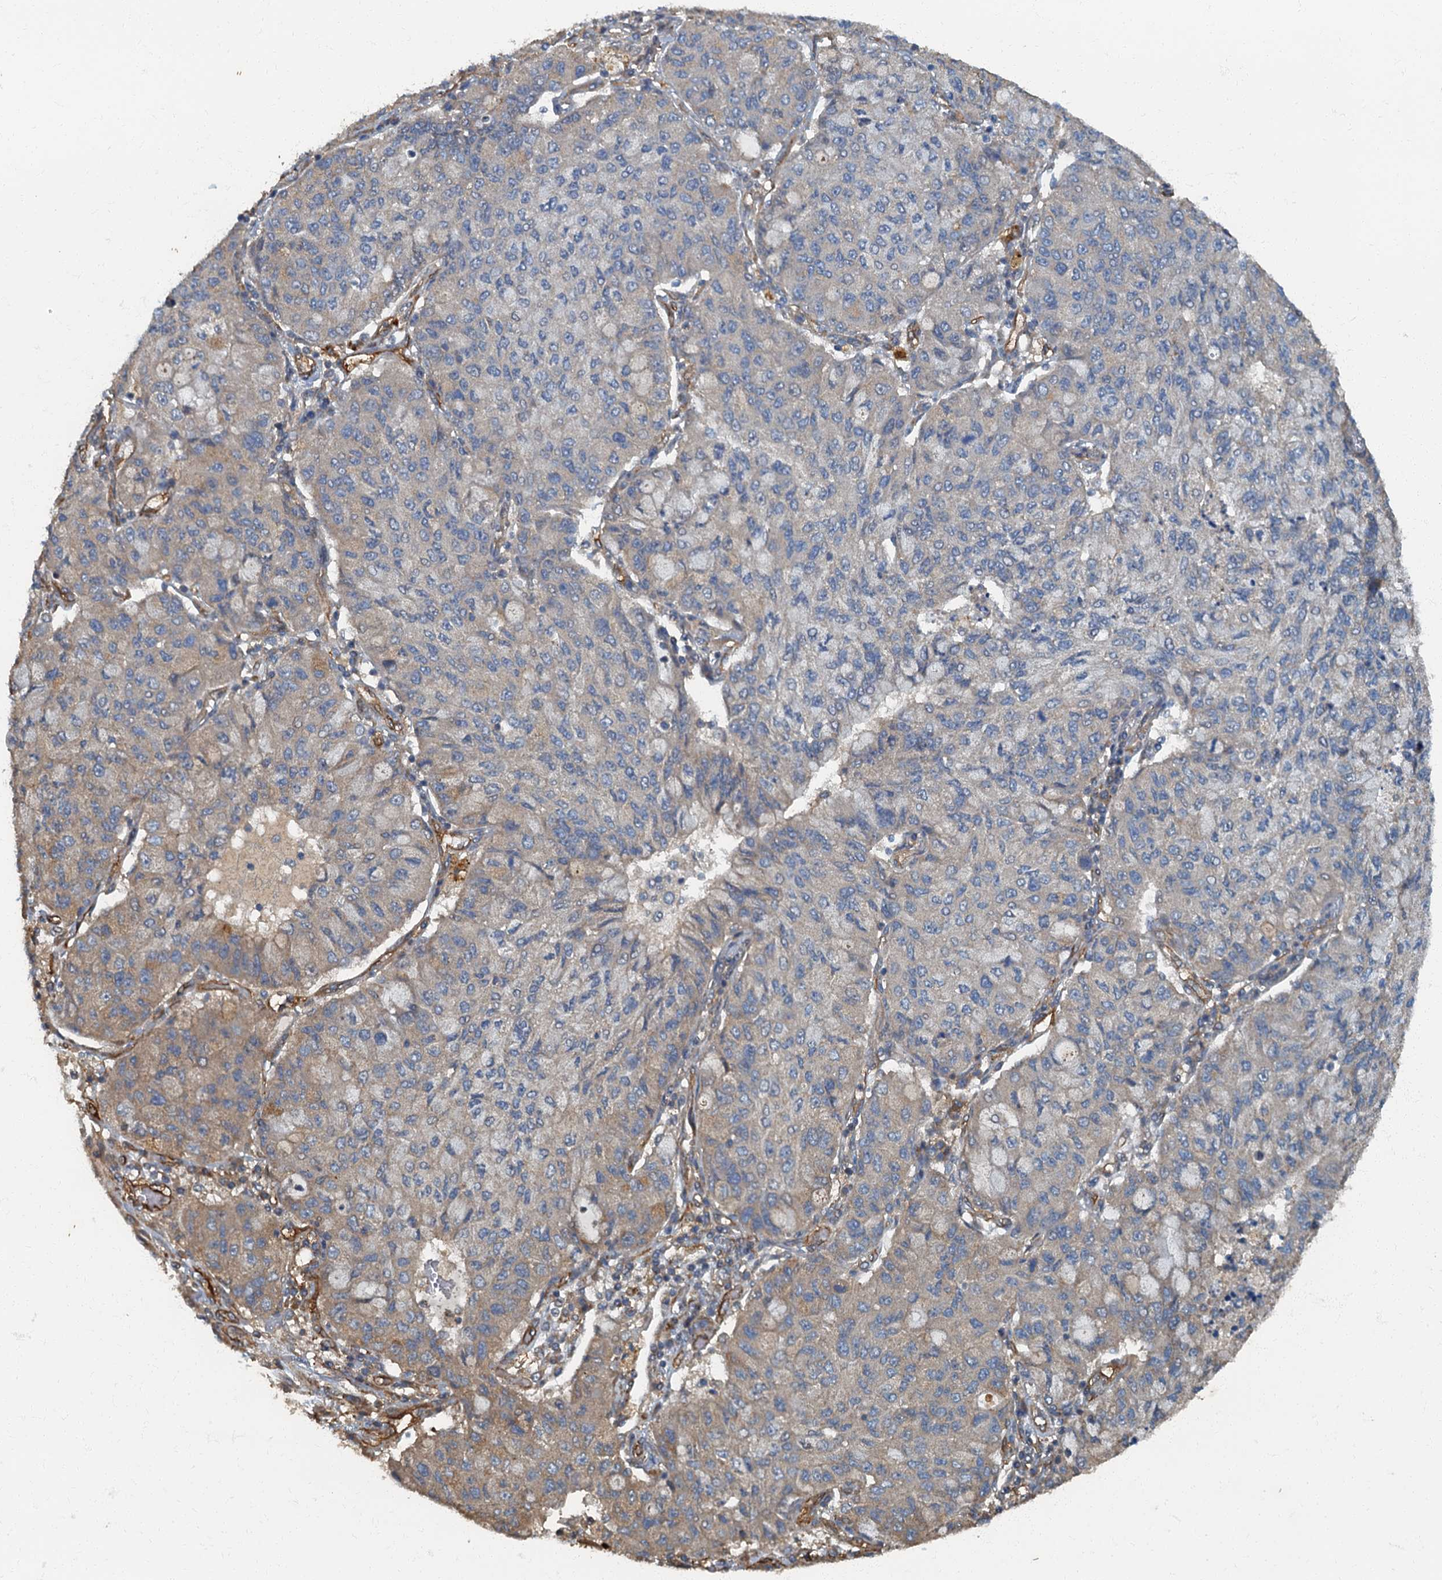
{"staining": {"intensity": "weak", "quantity": "<25%", "location": "cytoplasmic/membranous"}, "tissue": "lung cancer", "cell_type": "Tumor cells", "image_type": "cancer", "snomed": [{"axis": "morphology", "description": "Squamous cell carcinoma, NOS"}, {"axis": "topography", "description": "Lung"}], "caption": "A photomicrograph of squamous cell carcinoma (lung) stained for a protein displays no brown staining in tumor cells.", "gene": "ARL11", "patient": {"sex": "male", "age": 74}}